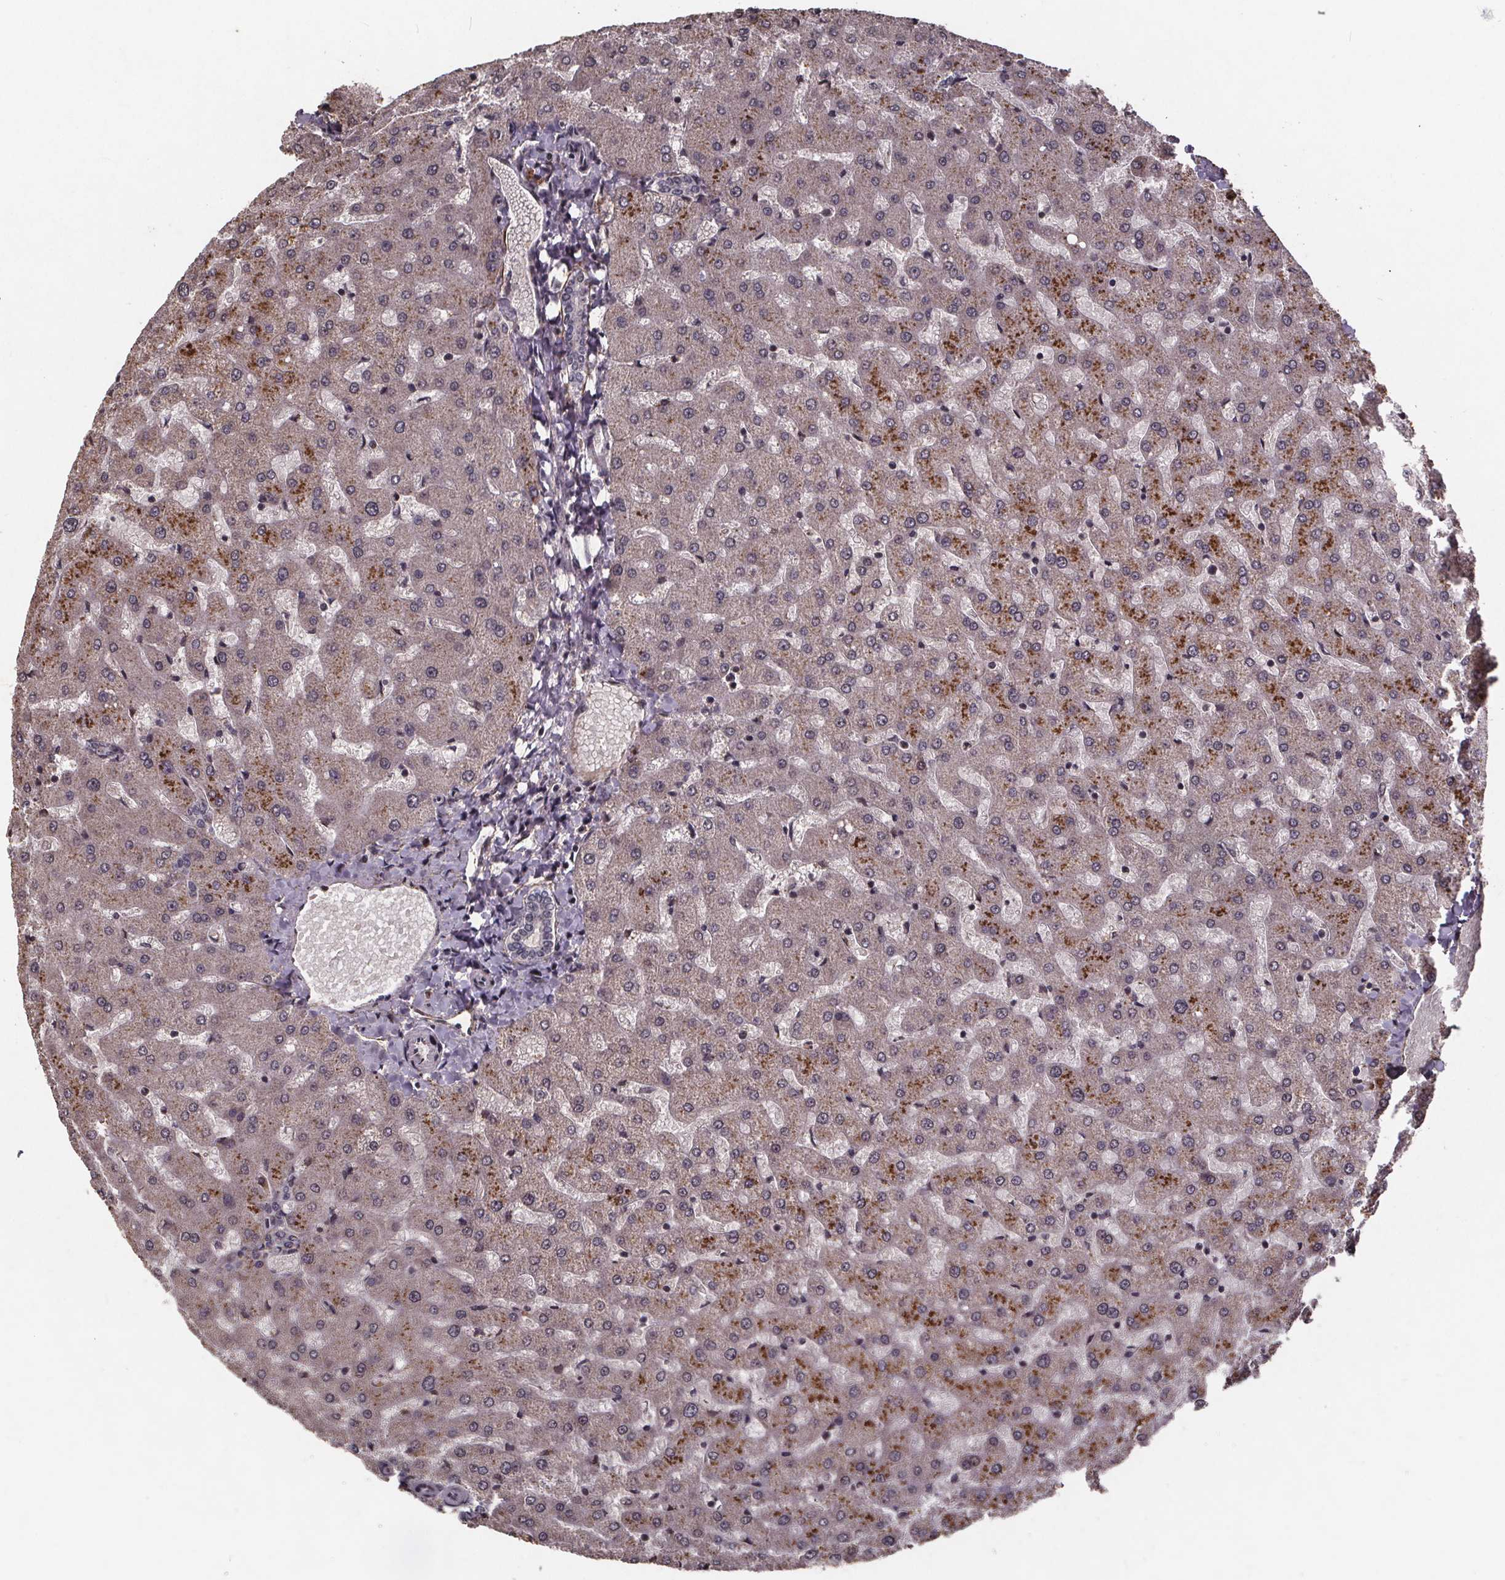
{"staining": {"intensity": "negative", "quantity": "none", "location": "none"}, "tissue": "liver", "cell_type": "Cholangiocytes", "image_type": "normal", "snomed": [{"axis": "morphology", "description": "Normal tissue, NOS"}, {"axis": "topography", "description": "Liver"}], "caption": "IHC micrograph of unremarkable human liver stained for a protein (brown), which shows no staining in cholangiocytes. (Brightfield microscopy of DAB immunohistochemistry at high magnification).", "gene": "GPX3", "patient": {"sex": "female", "age": 50}}